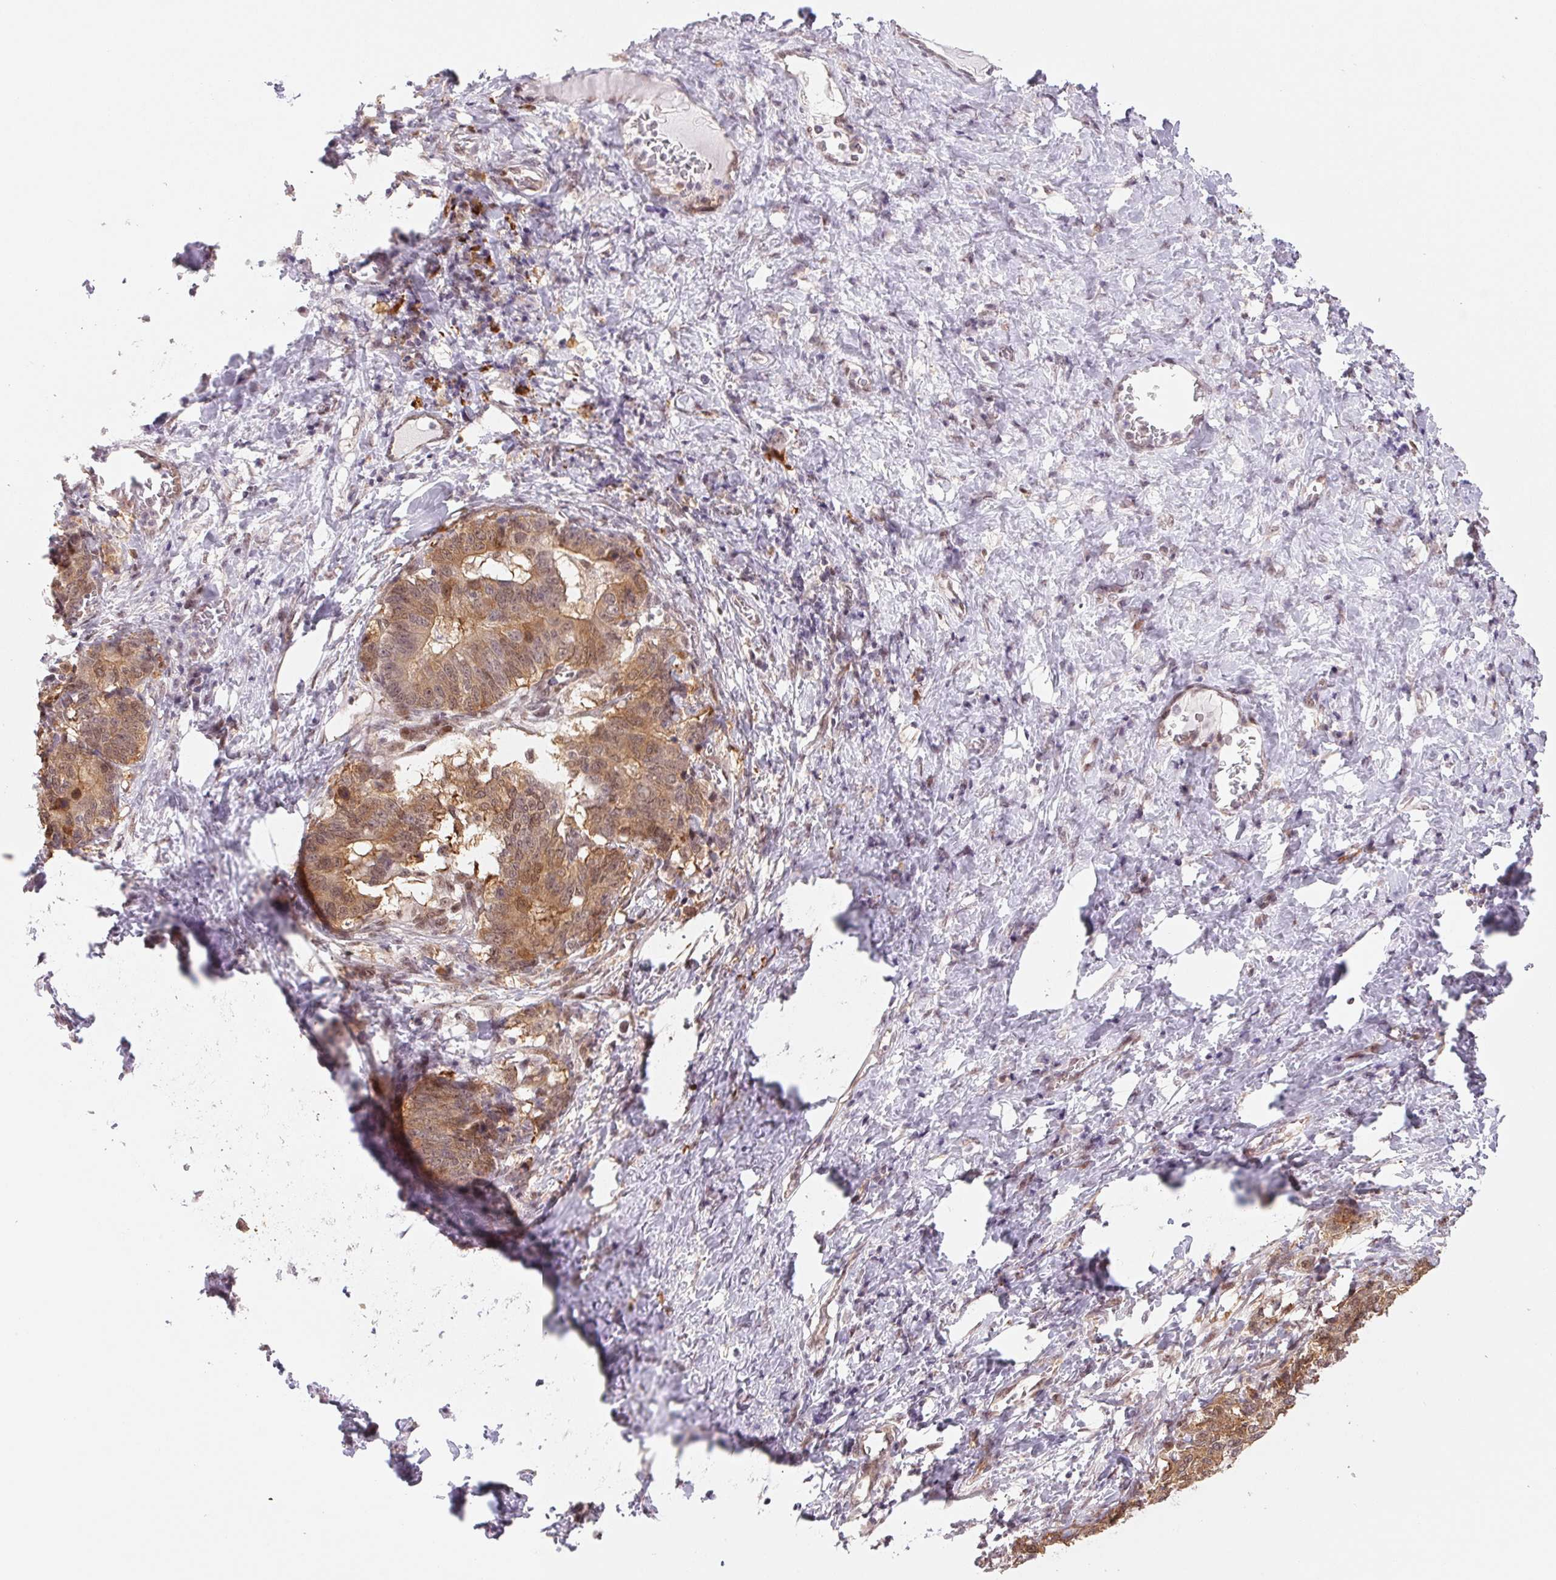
{"staining": {"intensity": "weak", "quantity": ">75%", "location": "cytoplasmic/membranous,nuclear"}, "tissue": "stomach cancer", "cell_type": "Tumor cells", "image_type": "cancer", "snomed": [{"axis": "morphology", "description": "Normal tissue, NOS"}, {"axis": "morphology", "description": "Adenocarcinoma, NOS"}, {"axis": "topography", "description": "Stomach"}], "caption": "Approximately >75% of tumor cells in adenocarcinoma (stomach) exhibit weak cytoplasmic/membranous and nuclear protein staining as visualized by brown immunohistochemical staining.", "gene": "DNAJB6", "patient": {"sex": "female", "age": 64}}